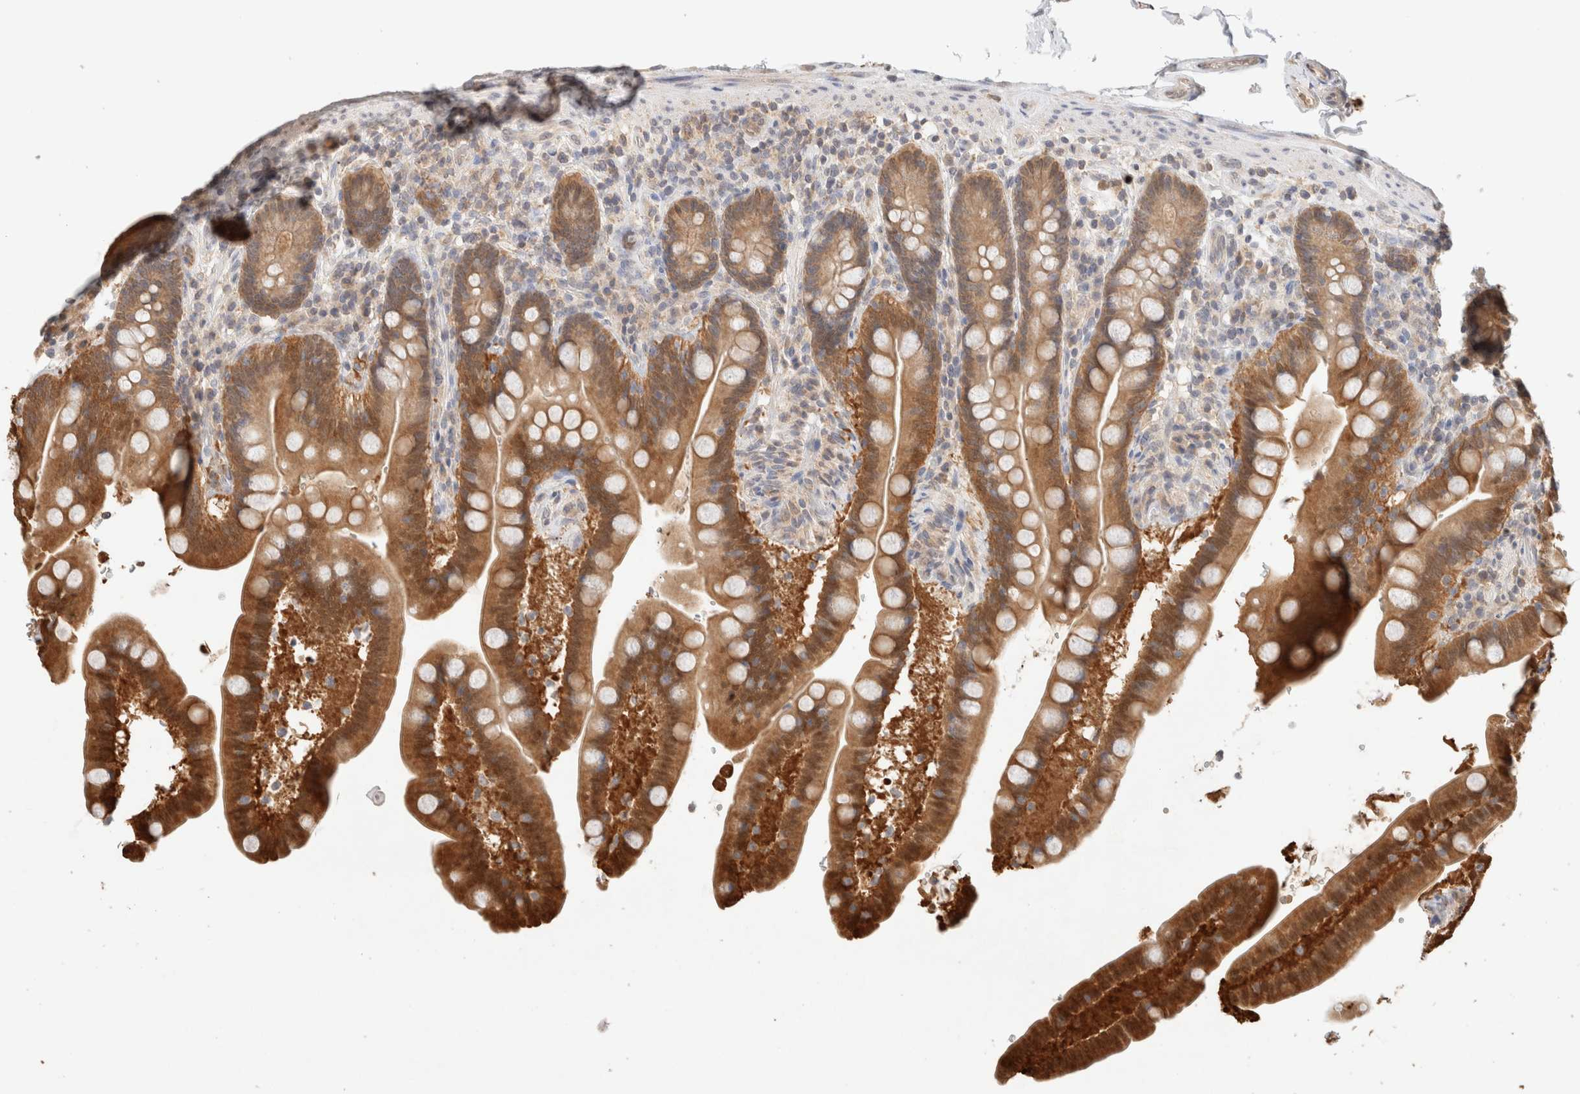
{"staining": {"intensity": "negative", "quantity": "none", "location": "none"}, "tissue": "colon", "cell_type": "Endothelial cells", "image_type": "normal", "snomed": [{"axis": "morphology", "description": "Normal tissue, NOS"}, {"axis": "topography", "description": "Smooth muscle"}, {"axis": "topography", "description": "Colon"}], "caption": "The histopathology image exhibits no staining of endothelial cells in benign colon.", "gene": "CA13", "patient": {"sex": "male", "age": 73}}